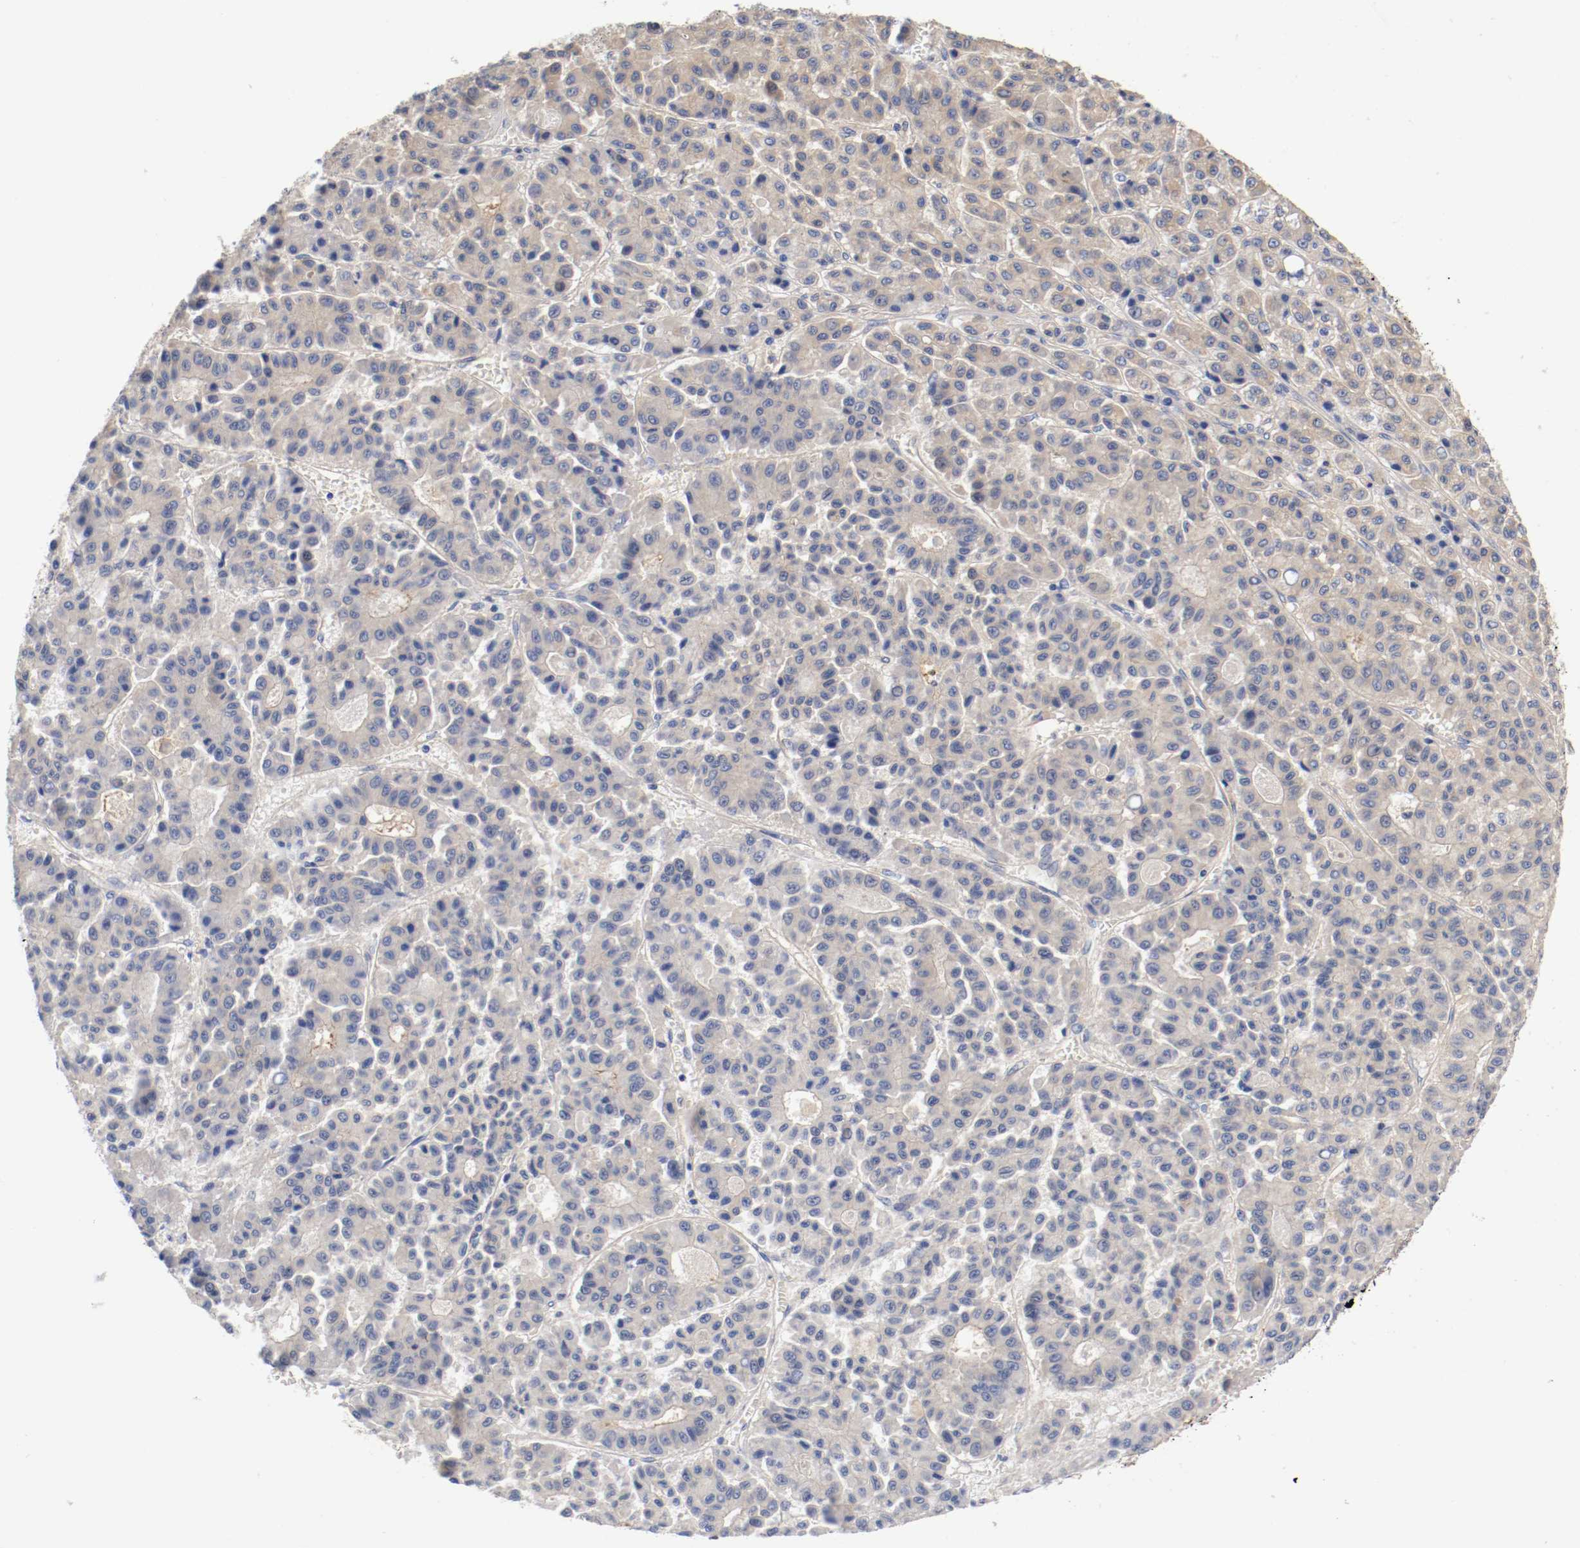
{"staining": {"intensity": "weak", "quantity": ">75%", "location": "cytoplasmic/membranous"}, "tissue": "liver cancer", "cell_type": "Tumor cells", "image_type": "cancer", "snomed": [{"axis": "morphology", "description": "Carcinoma, Hepatocellular, NOS"}, {"axis": "topography", "description": "Liver"}], "caption": "Immunohistochemistry histopathology image of hepatocellular carcinoma (liver) stained for a protein (brown), which displays low levels of weak cytoplasmic/membranous positivity in about >75% of tumor cells.", "gene": "HGS", "patient": {"sex": "male", "age": 70}}